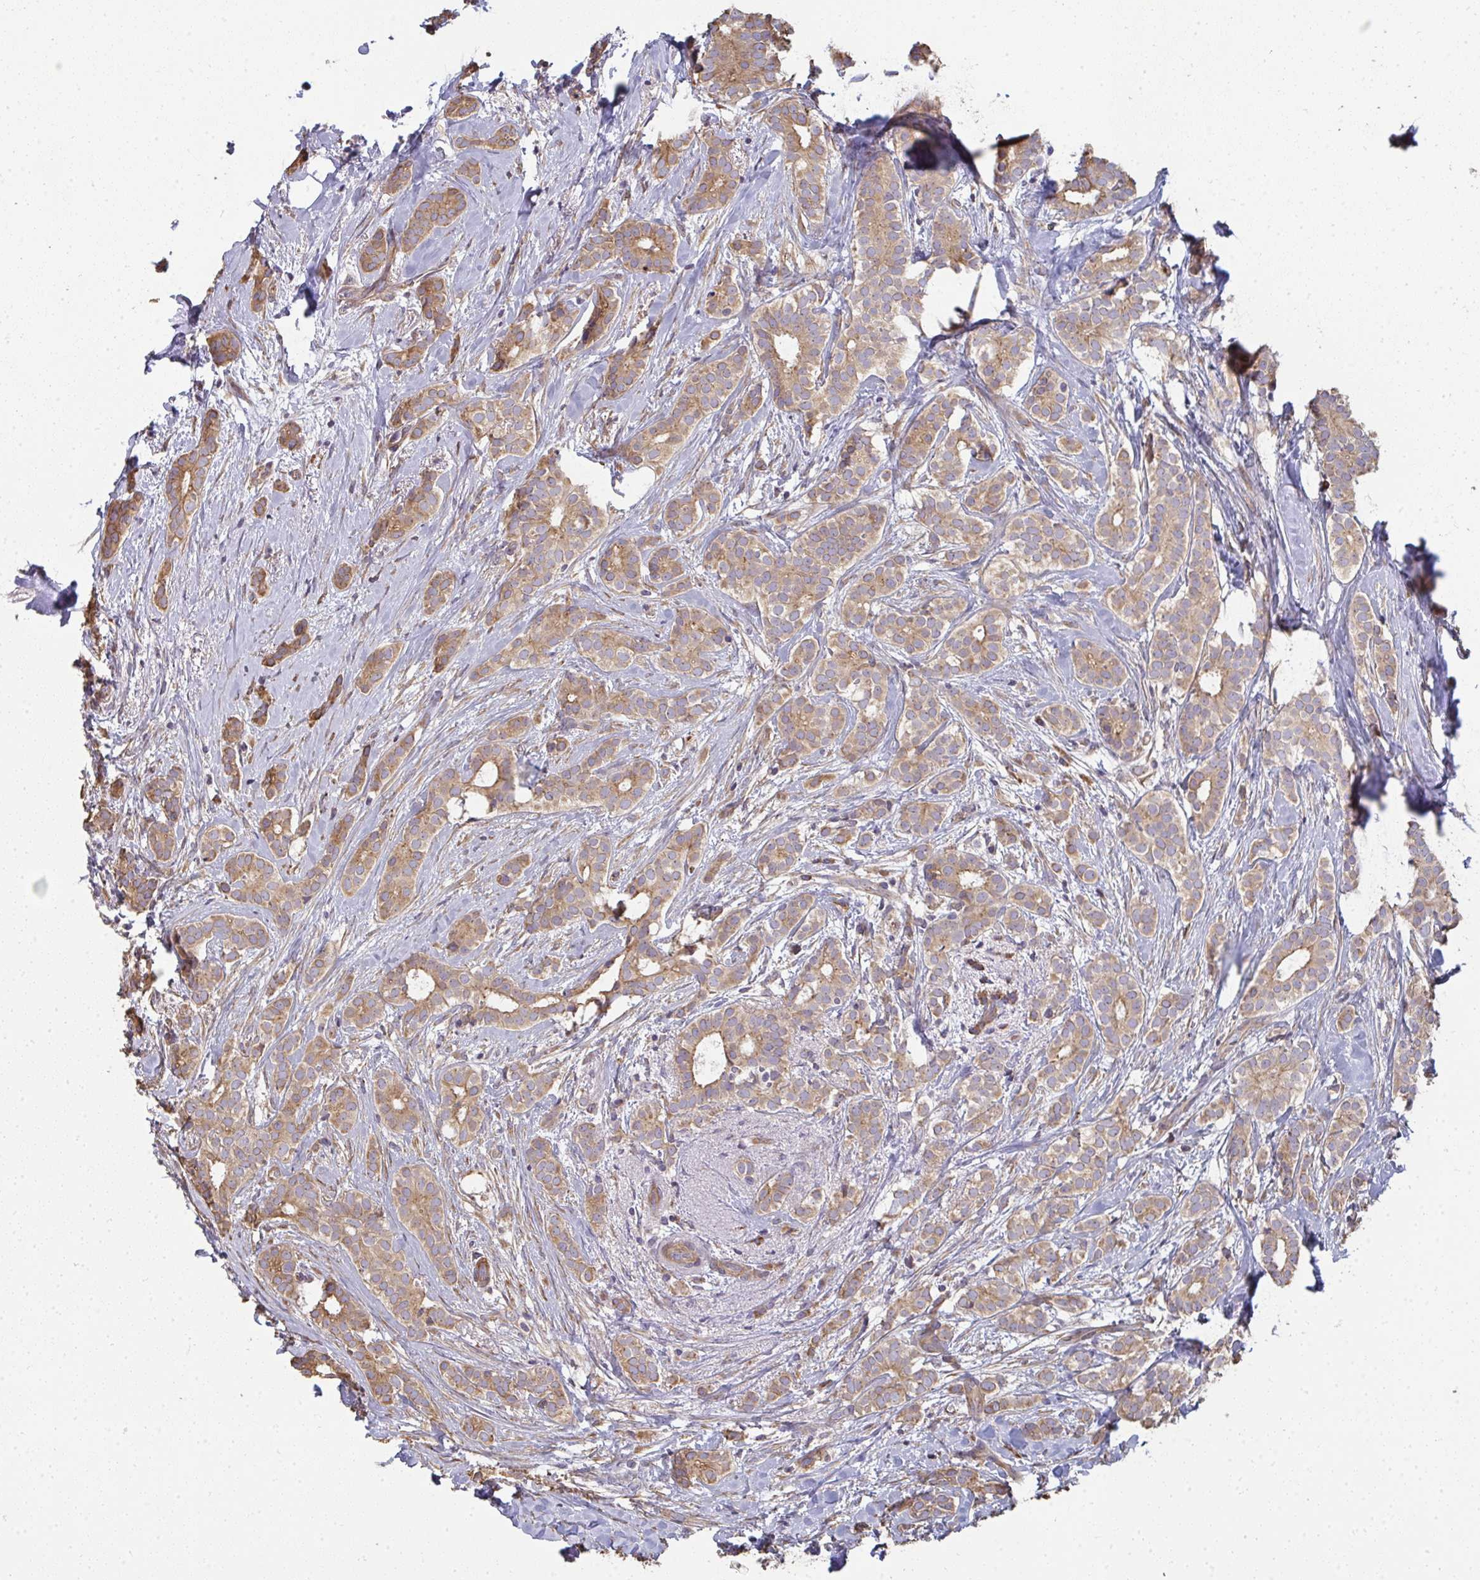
{"staining": {"intensity": "moderate", "quantity": ">75%", "location": "cytoplasmic/membranous"}, "tissue": "breast cancer", "cell_type": "Tumor cells", "image_type": "cancer", "snomed": [{"axis": "morphology", "description": "Duct carcinoma"}, {"axis": "topography", "description": "Breast"}], "caption": "An image of human breast cancer (invasive ductal carcinoma) stained for a protein reveals moderate cytoplasmic/membranous brown staining in tumor cells. (IHC, brightfield microscopy, high magnification).", "gene": "ZFYVE28", "patient": {"sex": "female", "age": 65}}